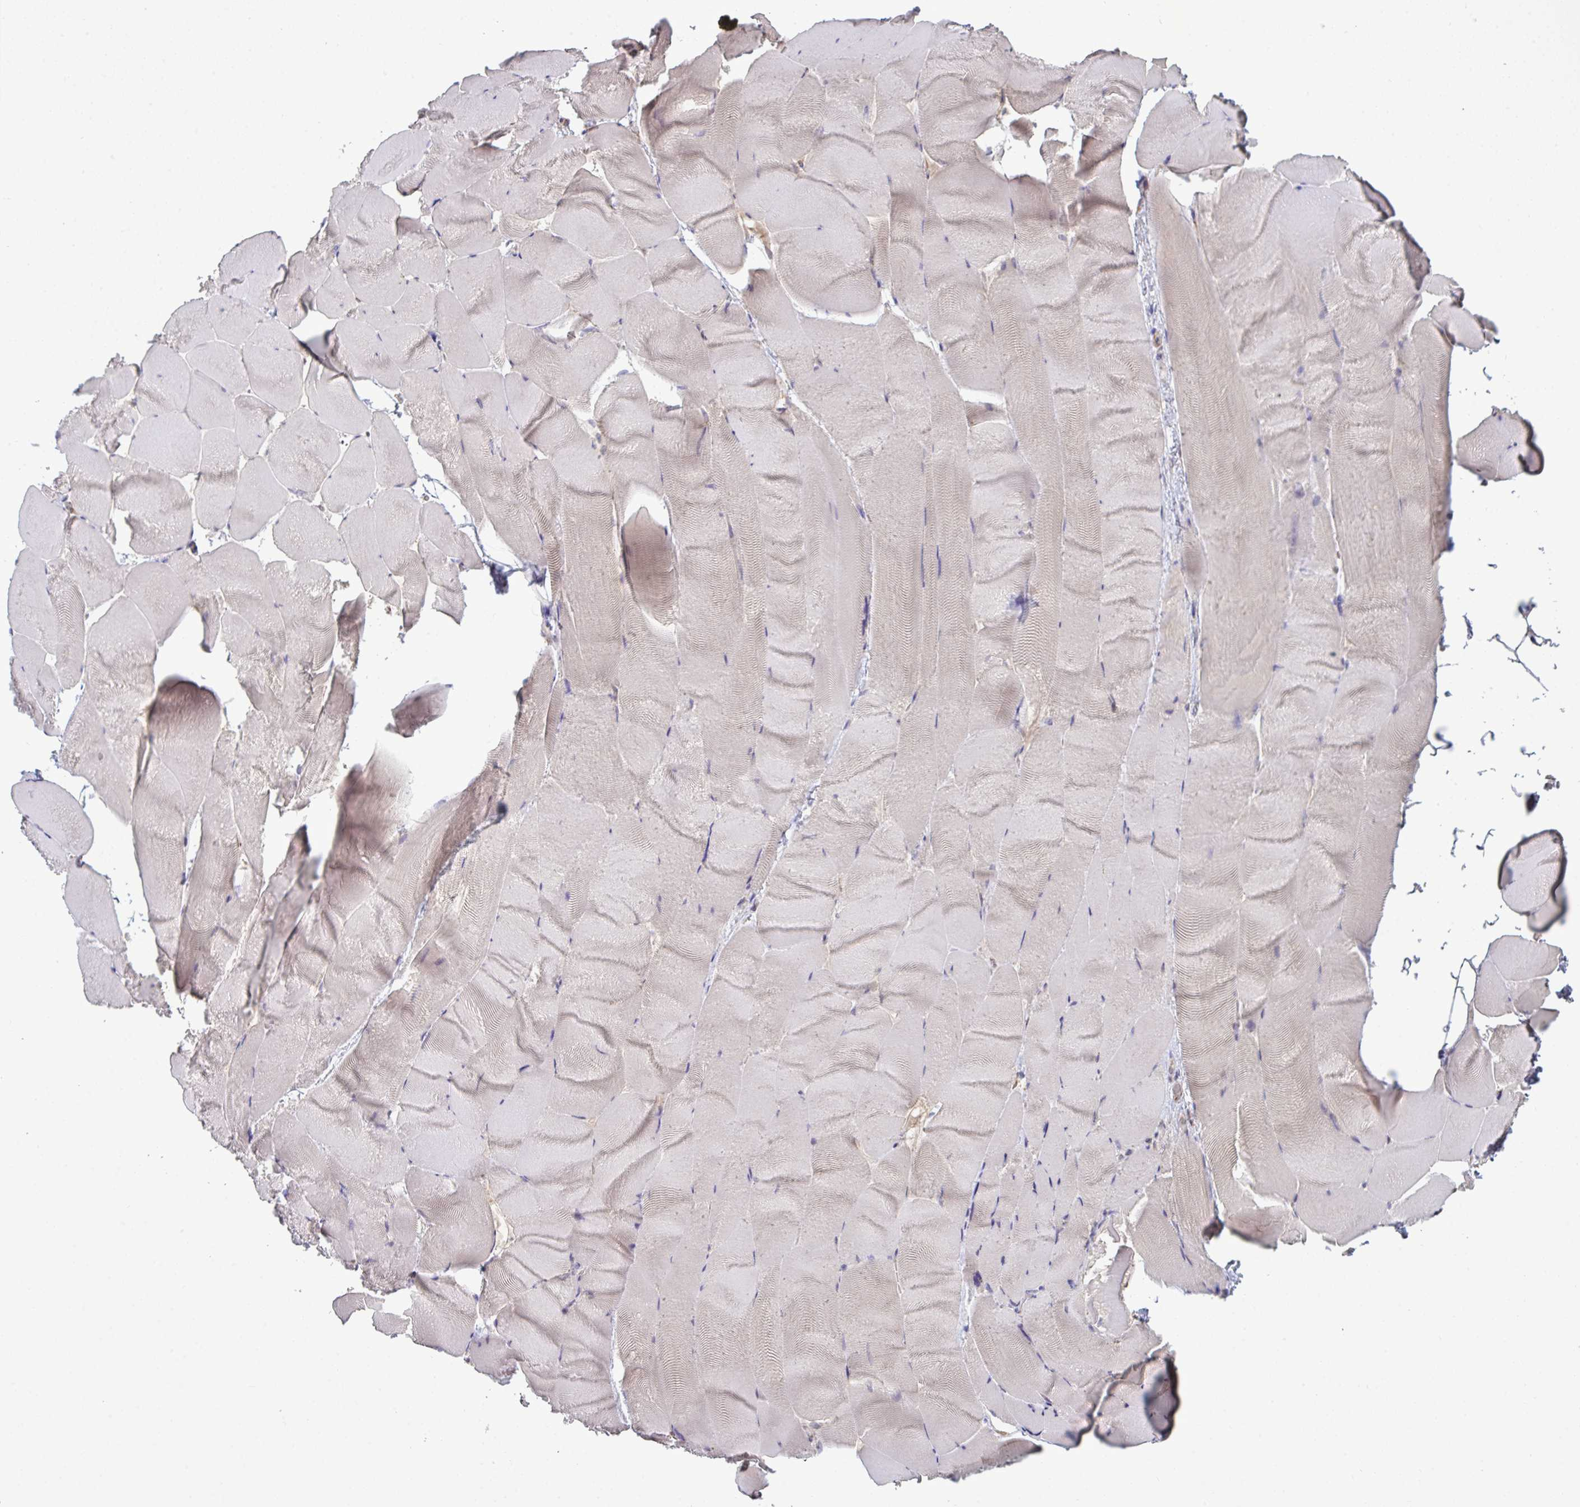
{"staining": {"intensity": "moderate", "quantity": "<25%", "location": "nuclear"}, "tissue": "skeletal muscle", "cell_type": "Myocytes", "image_type": "normal", "snomed": [{"axis": "morphology", "description": "Normal tissue, NOS"}, {"axis": "topography", "description": "Skeletal muscle"}], "caption": "Unremarkable skeletal muscle shows moderate nuclear staining in approximately <25% of myocytes.", "gene": "SETD7", "patient": {"sex": "female", "age": 64}}